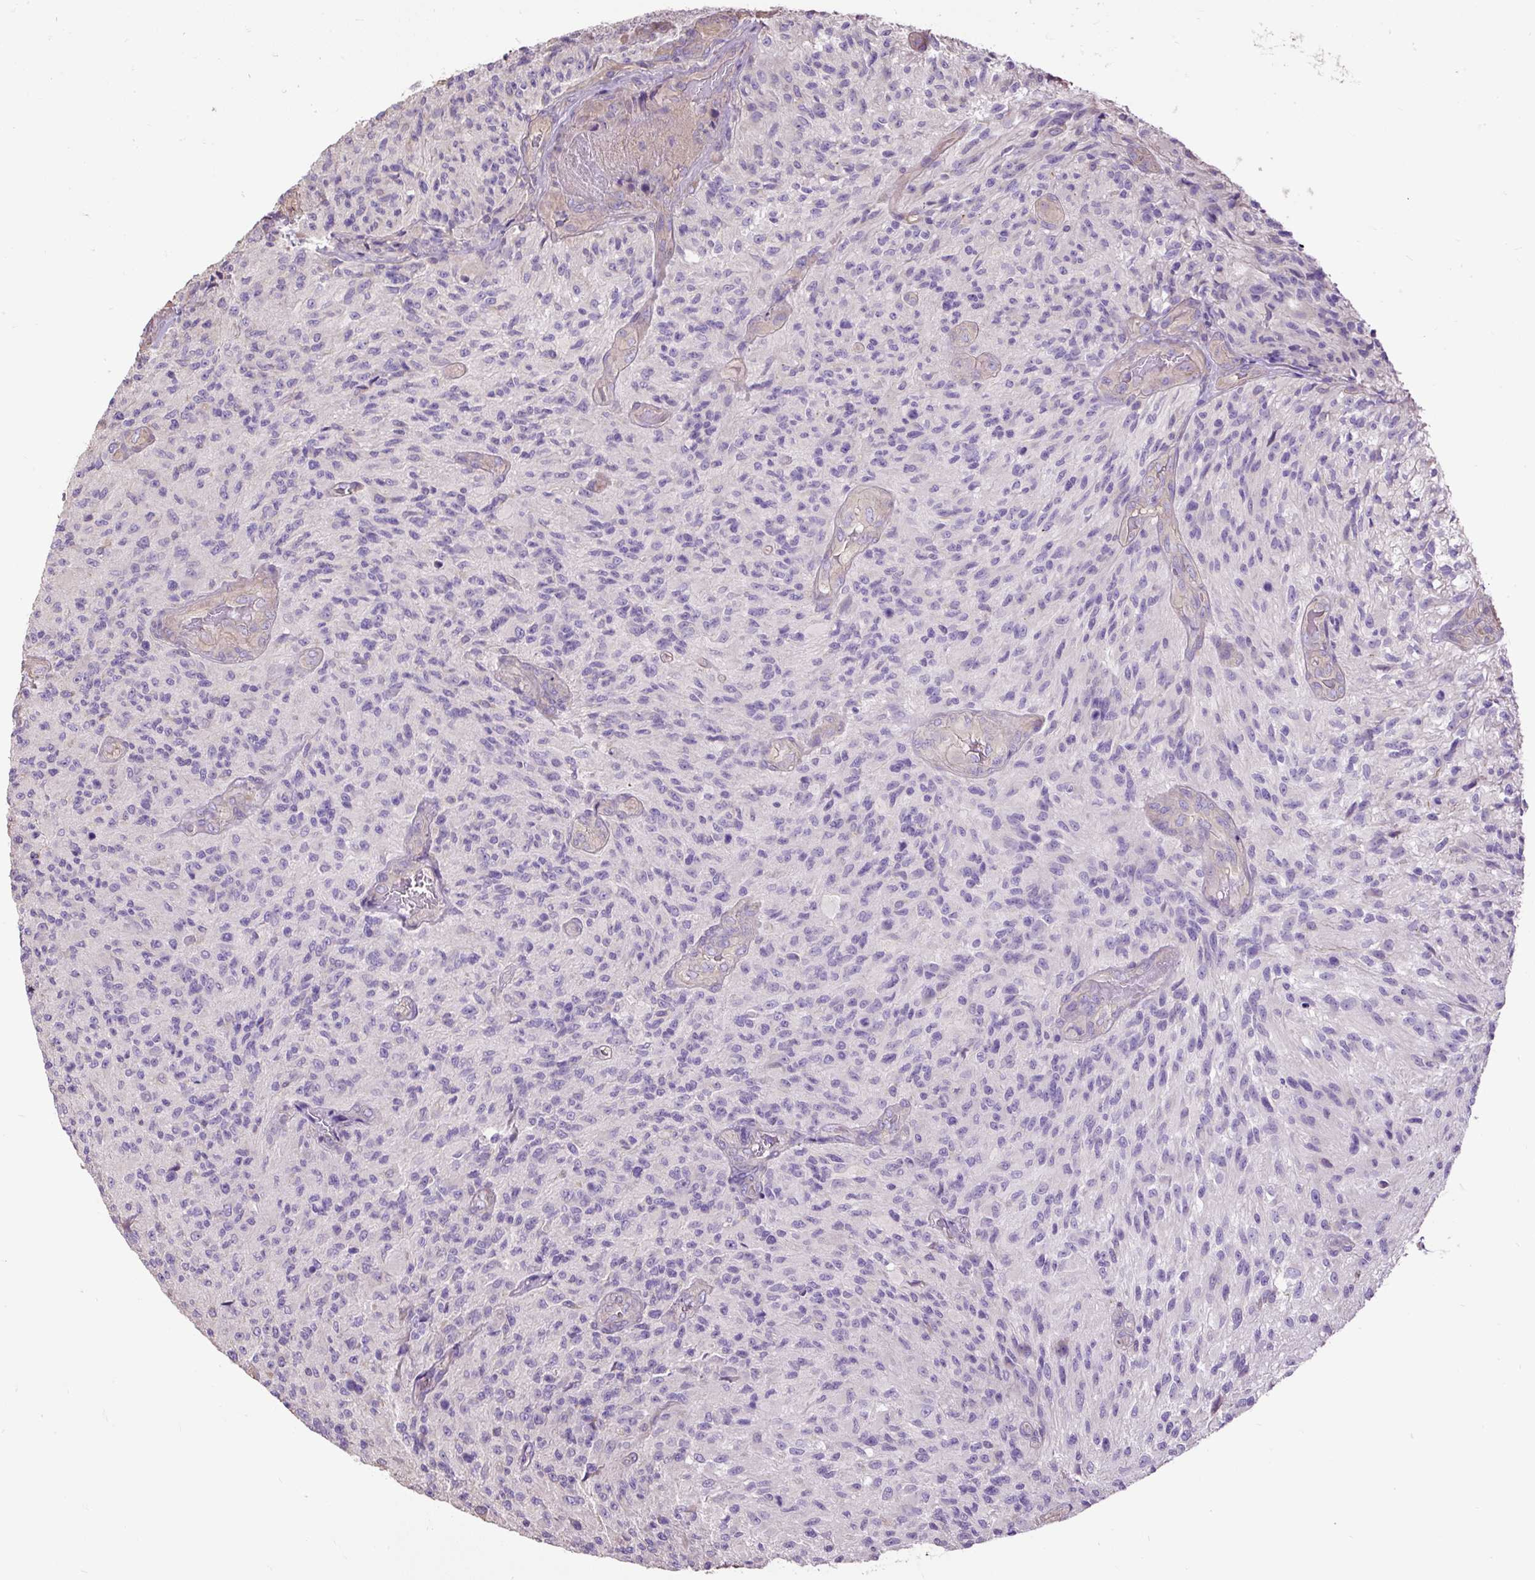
{"staining": {"intensity": "negative", "quantity": "none", "location": "none"}, "tissue": "glioma", "cell_type": "Tumor cells", "image_type": "cancer", "snomed": [{"axis": "morphology", "description": "Normal tissue, NOS"}, {"axis": "morphology", "description": "Glioma, malignant, High grade"}, {"axis": "topography", "description": "Cerebral cortex"}], "caption": "DAB (3,3'-diaminobenzidine) immunohistochemical staining of human glioma demonstrates no significant positivity in tumor cells.", "gene": "PDIA2", "patient": {"sex": "male", "age": 56}}